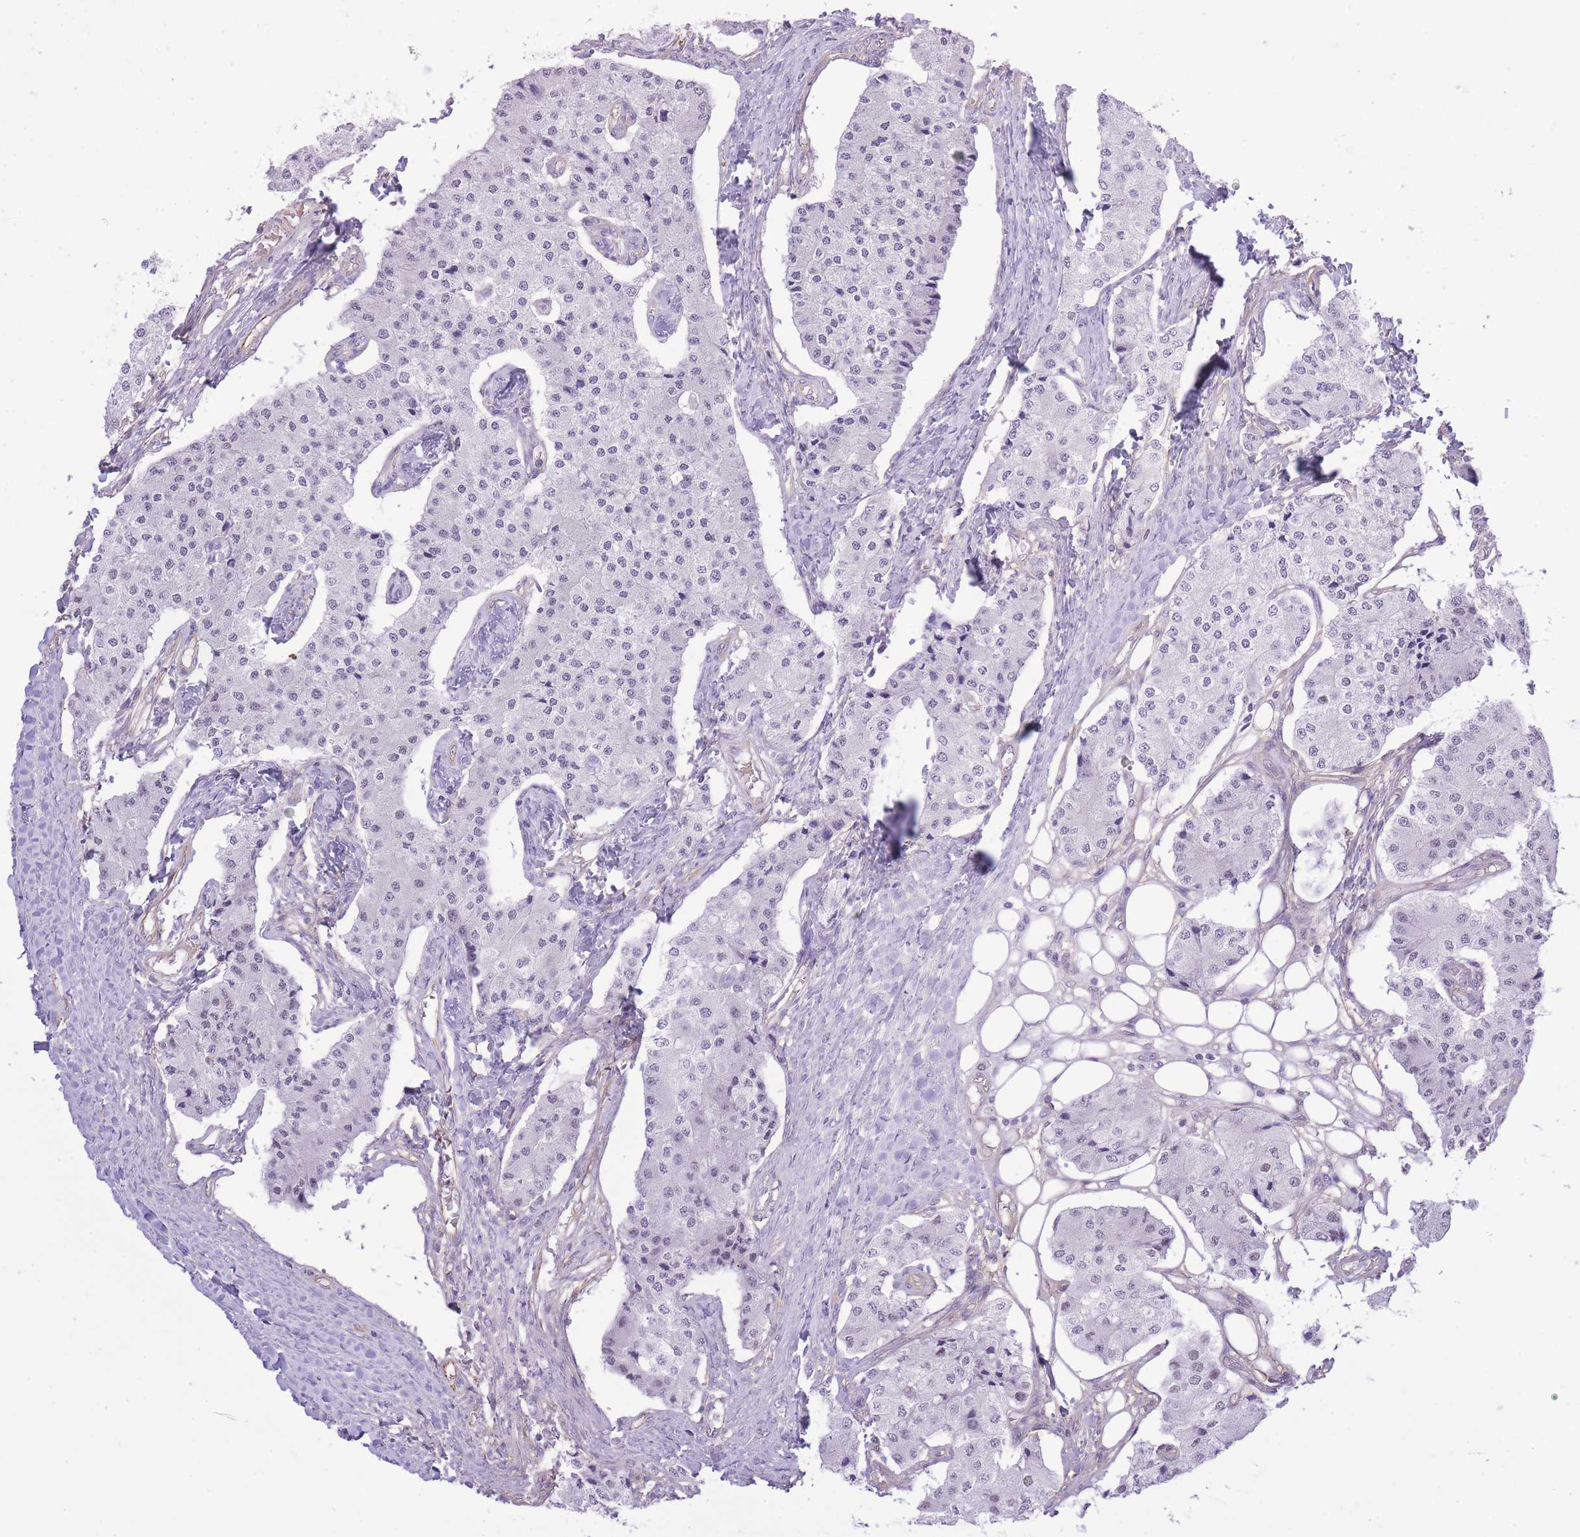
{"staining": {"intensity": "negative", "quantity": "none", "location": "none"}, "tissue": "carcinoid", "cell_type": "Tumor cells", "image_type": "cancer", "snomed": [{"axis": "morphology", "description": "Carcinoid, malignant, NOS"}, {"axis": "topography", "description": "Colon"}], "caption": "This histopathology image is of carcinoid stained with immunohistochemistry (IHC) to label a protein in brown with the nuclei are counter-stained blue. There is no positivity in tumor cells.", "gene": "MEIOSIN", "patient": {"sex": "female", "age": 52}}